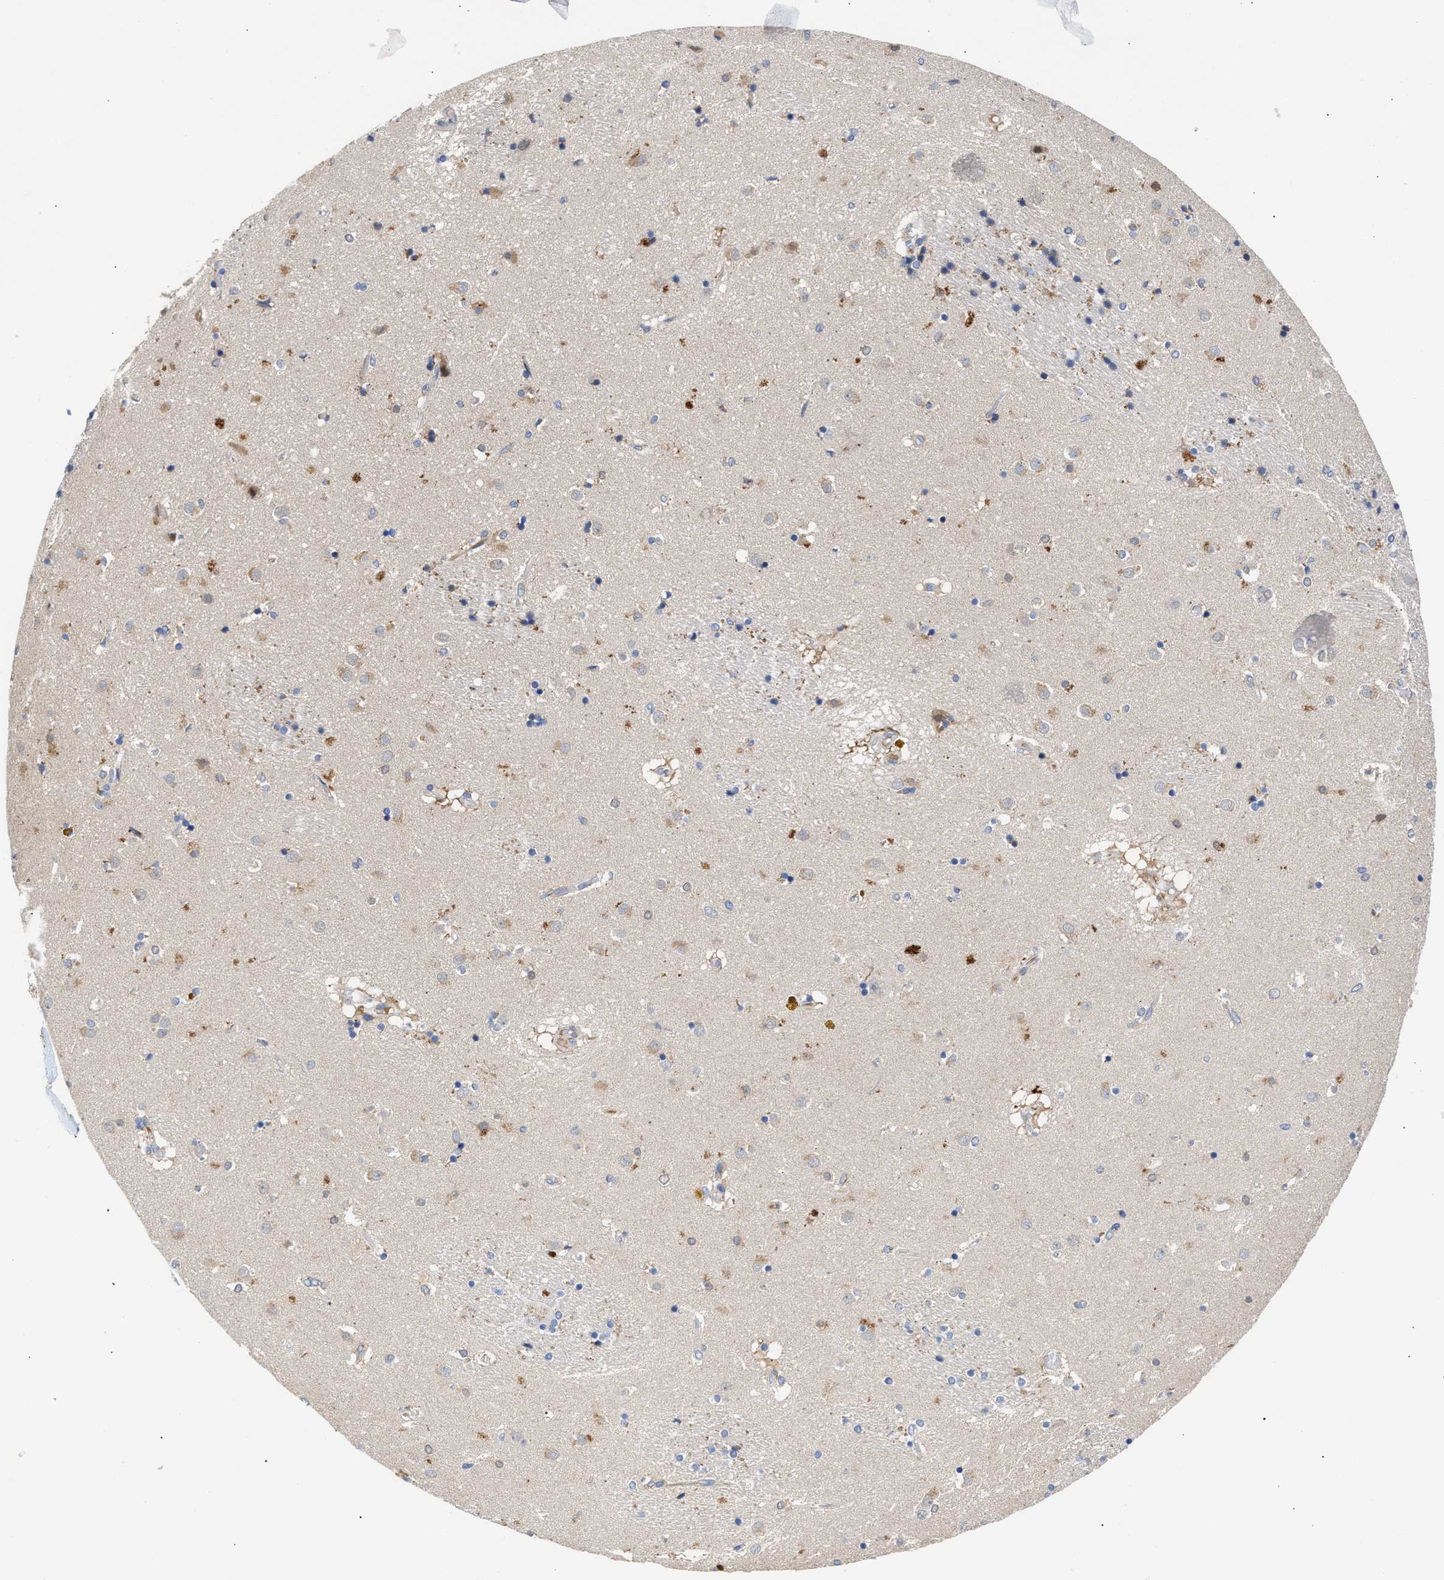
{"staining": {"intensity": "weak", "quantity": "<25%", "location": "cytoplasmic/membranous"}, "tissue": "caudate", "cell_type": "Glial cells", "image_type": "normal", "snomed": [{"axis": "morphology", "description": "Normal tissue, NOS"}, {"axis": "topography", "description": "Lateral ventricle wall"}], "caption": "An immunohistochemistry photomicrograph of unremarkable caudate is shown. There is no staining in glial cells of caudate. The staining was performed using DAB (3,3'-diaminobenzidine) to visualize the protein expression in brown, while the nuclei were stained in blue with hematoxylin (Magnification: 20x).", "gene": "CCDC146", "patient": {"sex": "male", "age": 70}}